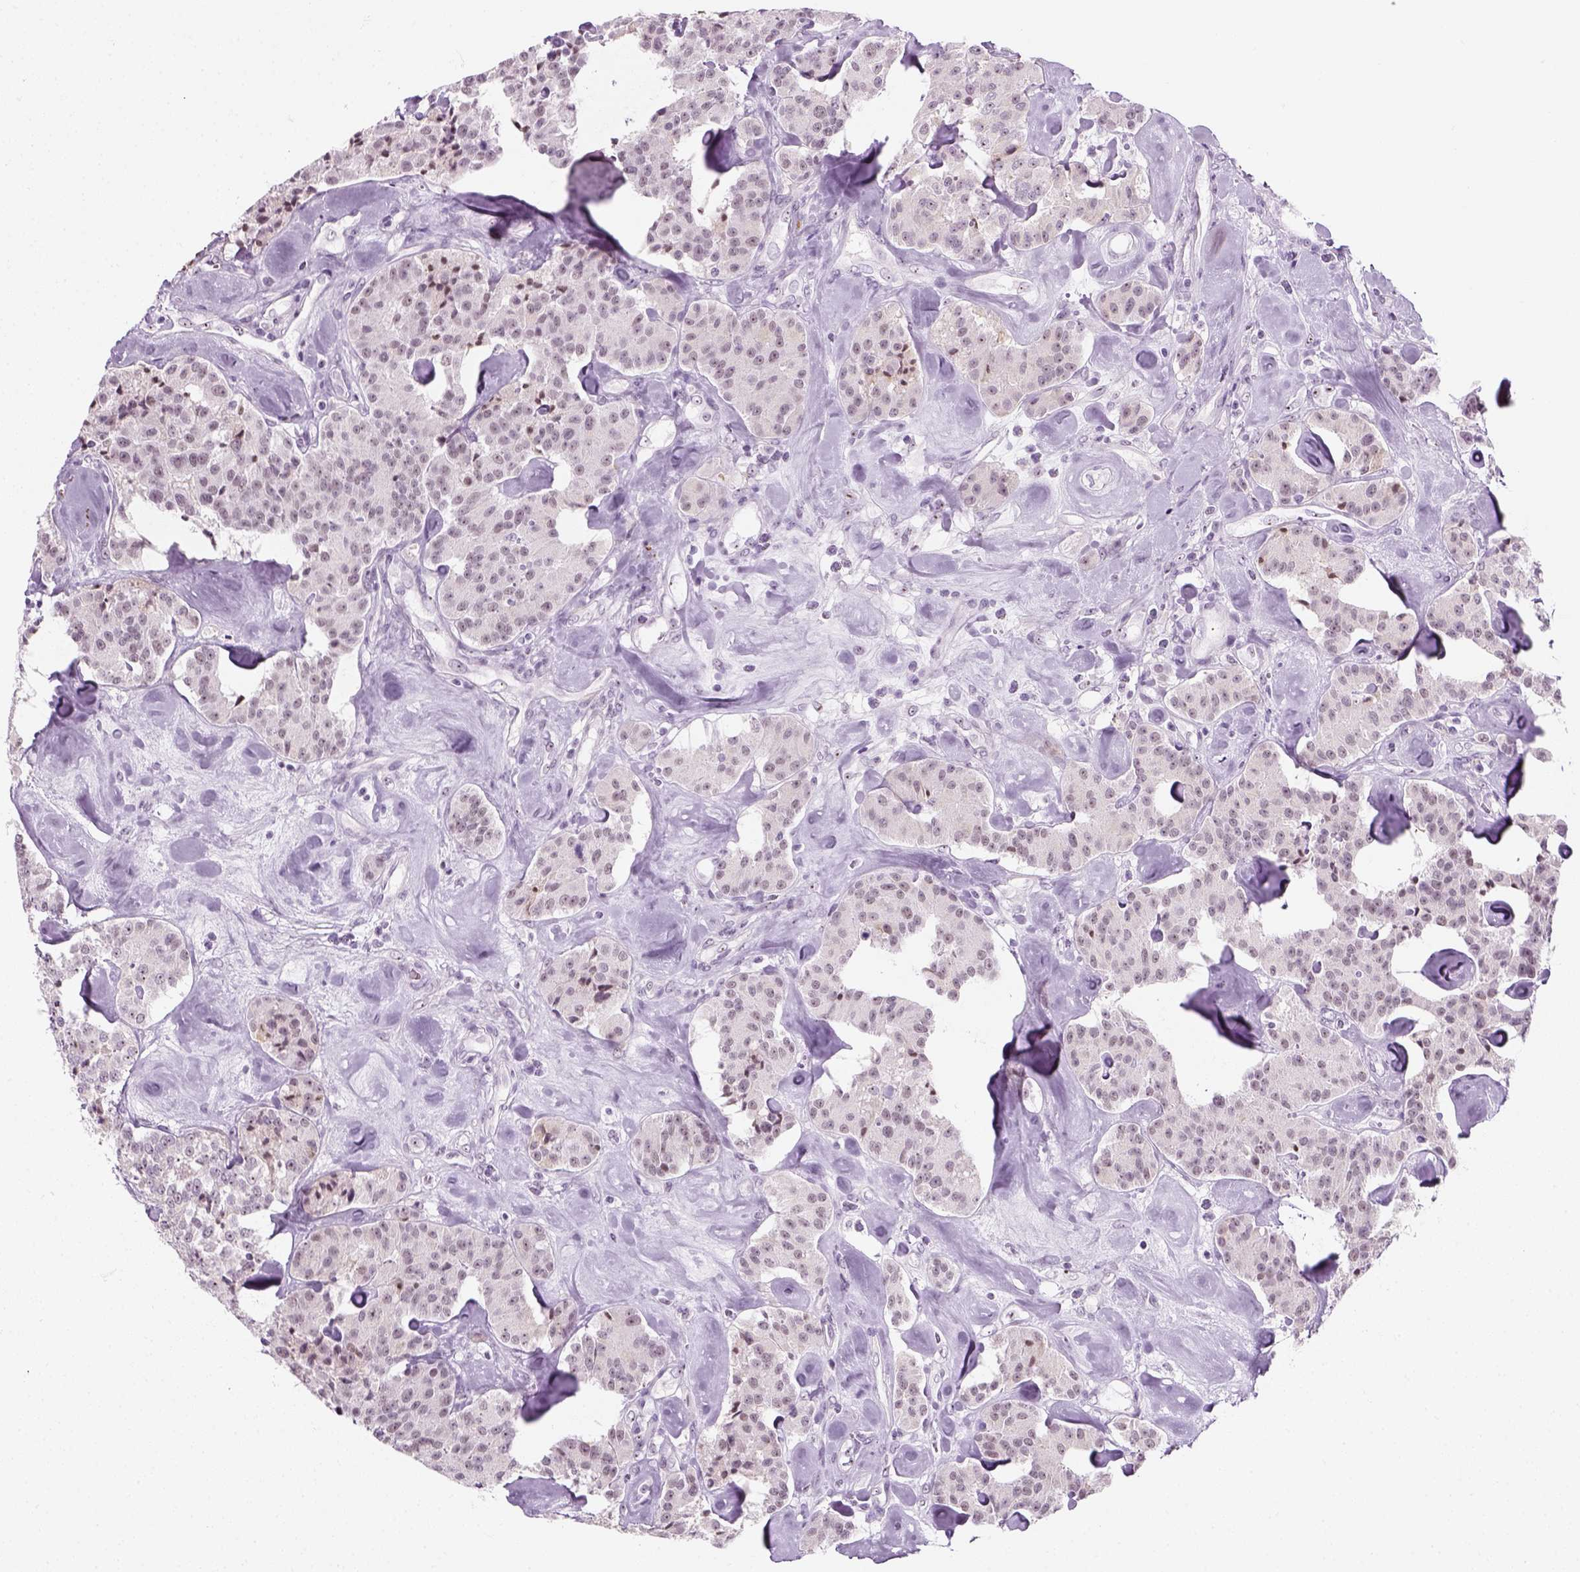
{"staining": {"intensity": "weak", "quantity": "<25%", "location": "nuclear"}, "tissue": "carcinoid", "cell_type": "Tumor cells", "image_type": "cancer", "snomed": [{"axis": "morphology", "description": "Carcinoid, malignant, NOS"}, {"axis": "topography", "description": "Pancreas"}], "caption": "Immunohistochemical staining of carcinoid demonstrates no significant expression in tumor cells. Nuclei are stained in blue.", "gene": "ZNF865", "patient": {"sex": "male", "age": 41}}